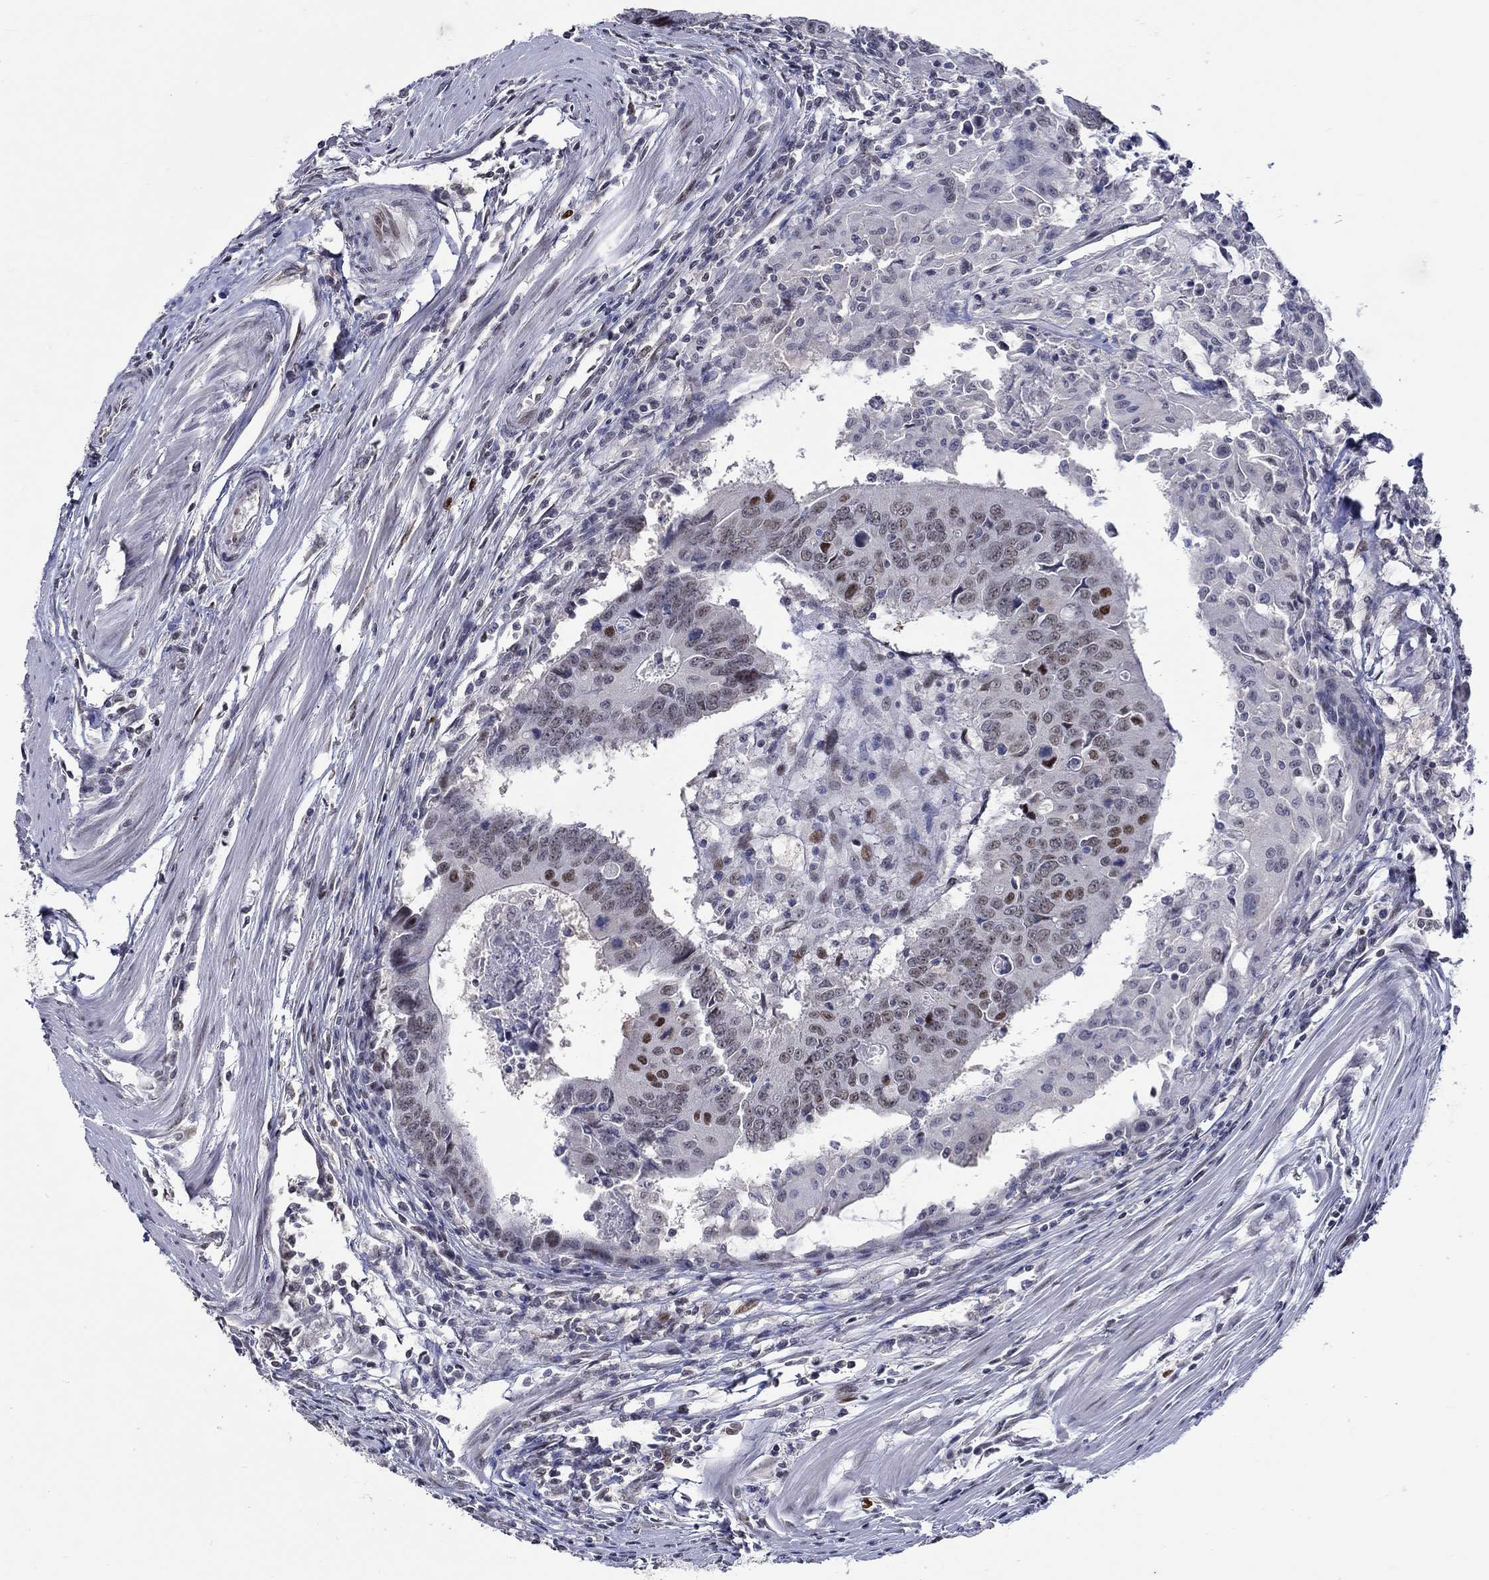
{"staining": {"intensity": "strong", "quantity": "<25%", "location": "nuclear"}, "tissue": "colorectal cancer", "cell_type": "Tumor cells", "image_type": "cancer", "snomed": [{"axis": "morphology", "description": "Adenocarcinoma, NOS"}, {"axis": "topography", "description": "Rectum"}], "caption": "Strong nuclear protein expression is seen in approximately <25% of tumor cells in colorectal cancer. (DAB = brown stain, brightfield microscopy at high magnification).", "gene": "GATA2", "patient": {"sex": "male", "age": 67}}